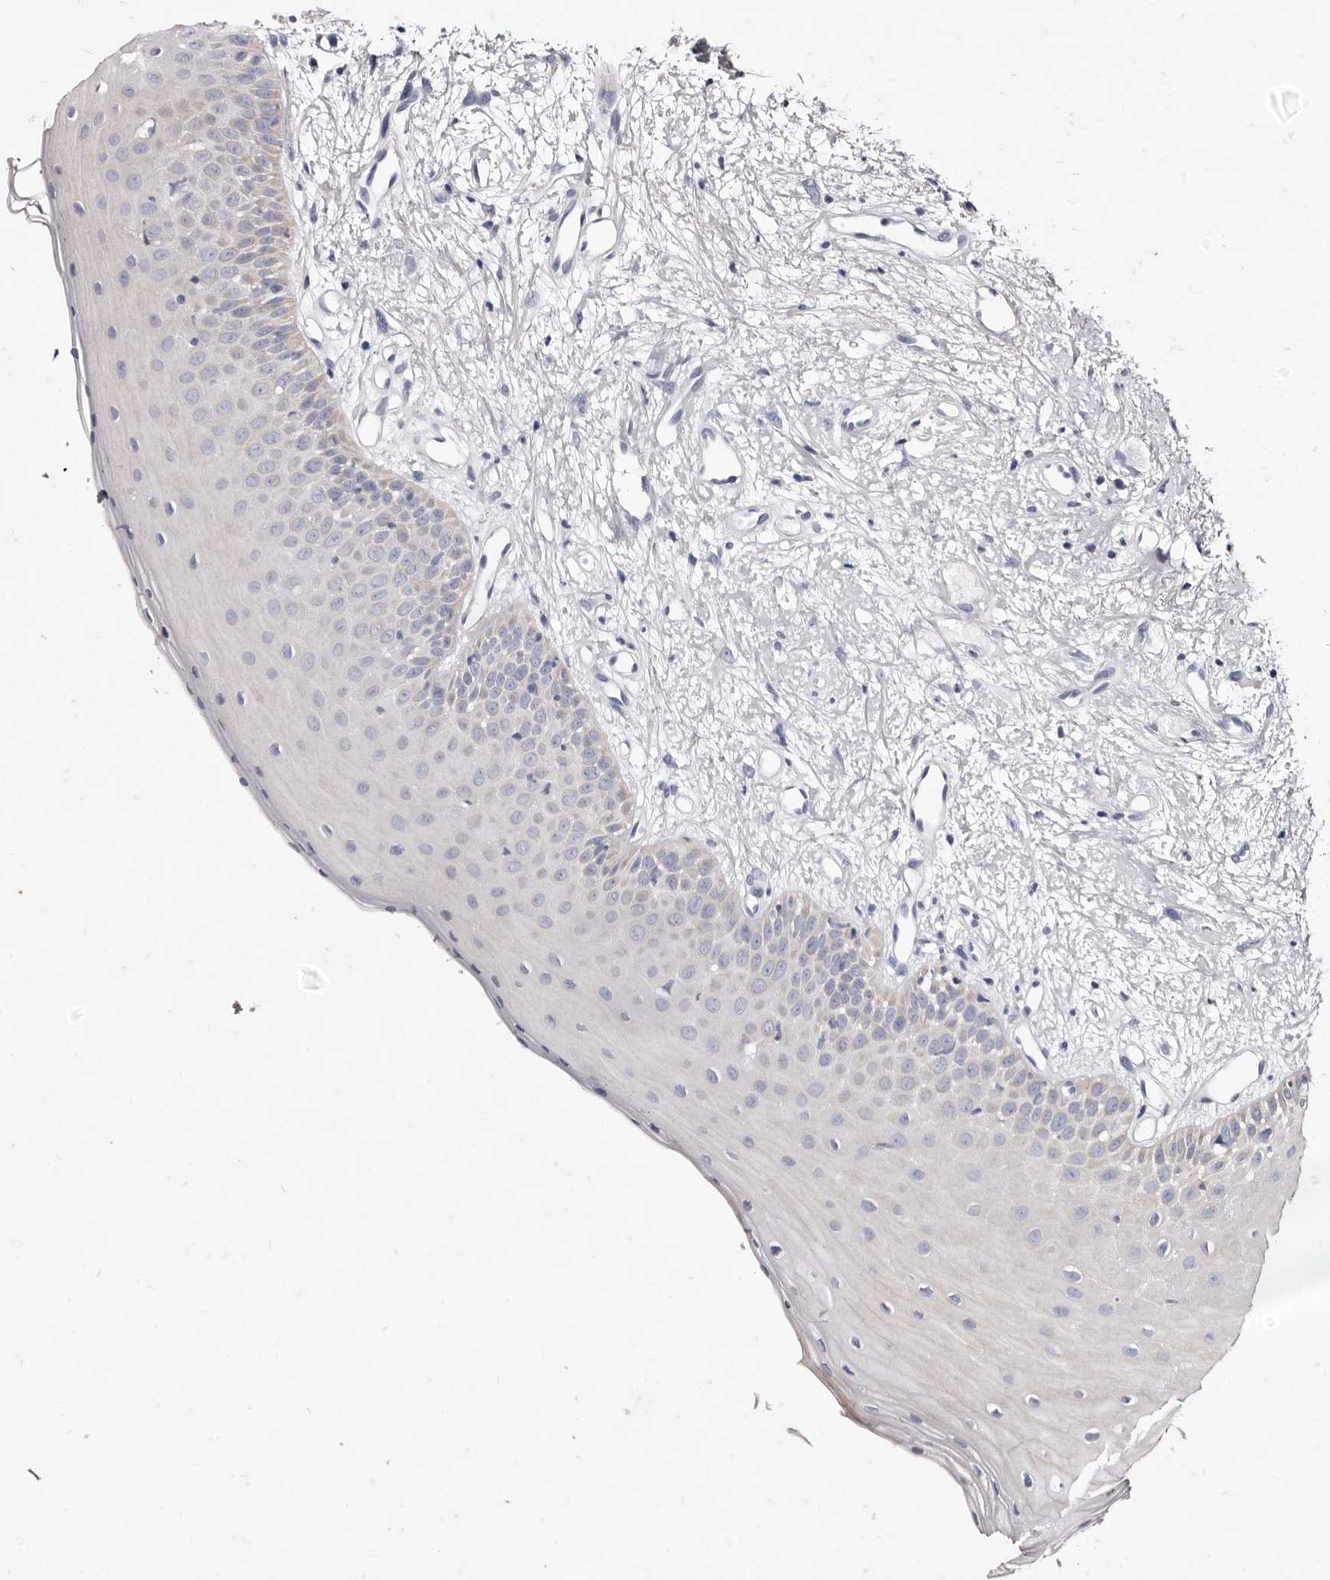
{"staining": {"intensity": "weak", "quantity": "<25%", "location": "cytoplasmic/membranous"}, "tissue": "oral mucosa", "cell_type": "Squamous epithelial cells", "image_type": "normal", "snomed": [{"axis": "morphology", "description": "Normal tissue, NOS"}, {"axis": "topography", "description": "Oral tissue"}], "caption": "Protein analysis of unremarkable oral mucosa exhibits no significant staining in squamous epithelial cells. The staining is performed using DAB (3,3'-diaminobenzidine) brown chromogen with nuclei counter-stained in using hematoxylin.", "gene": "CYP2E1", "patient": {"sex": "female", "age": 63}}